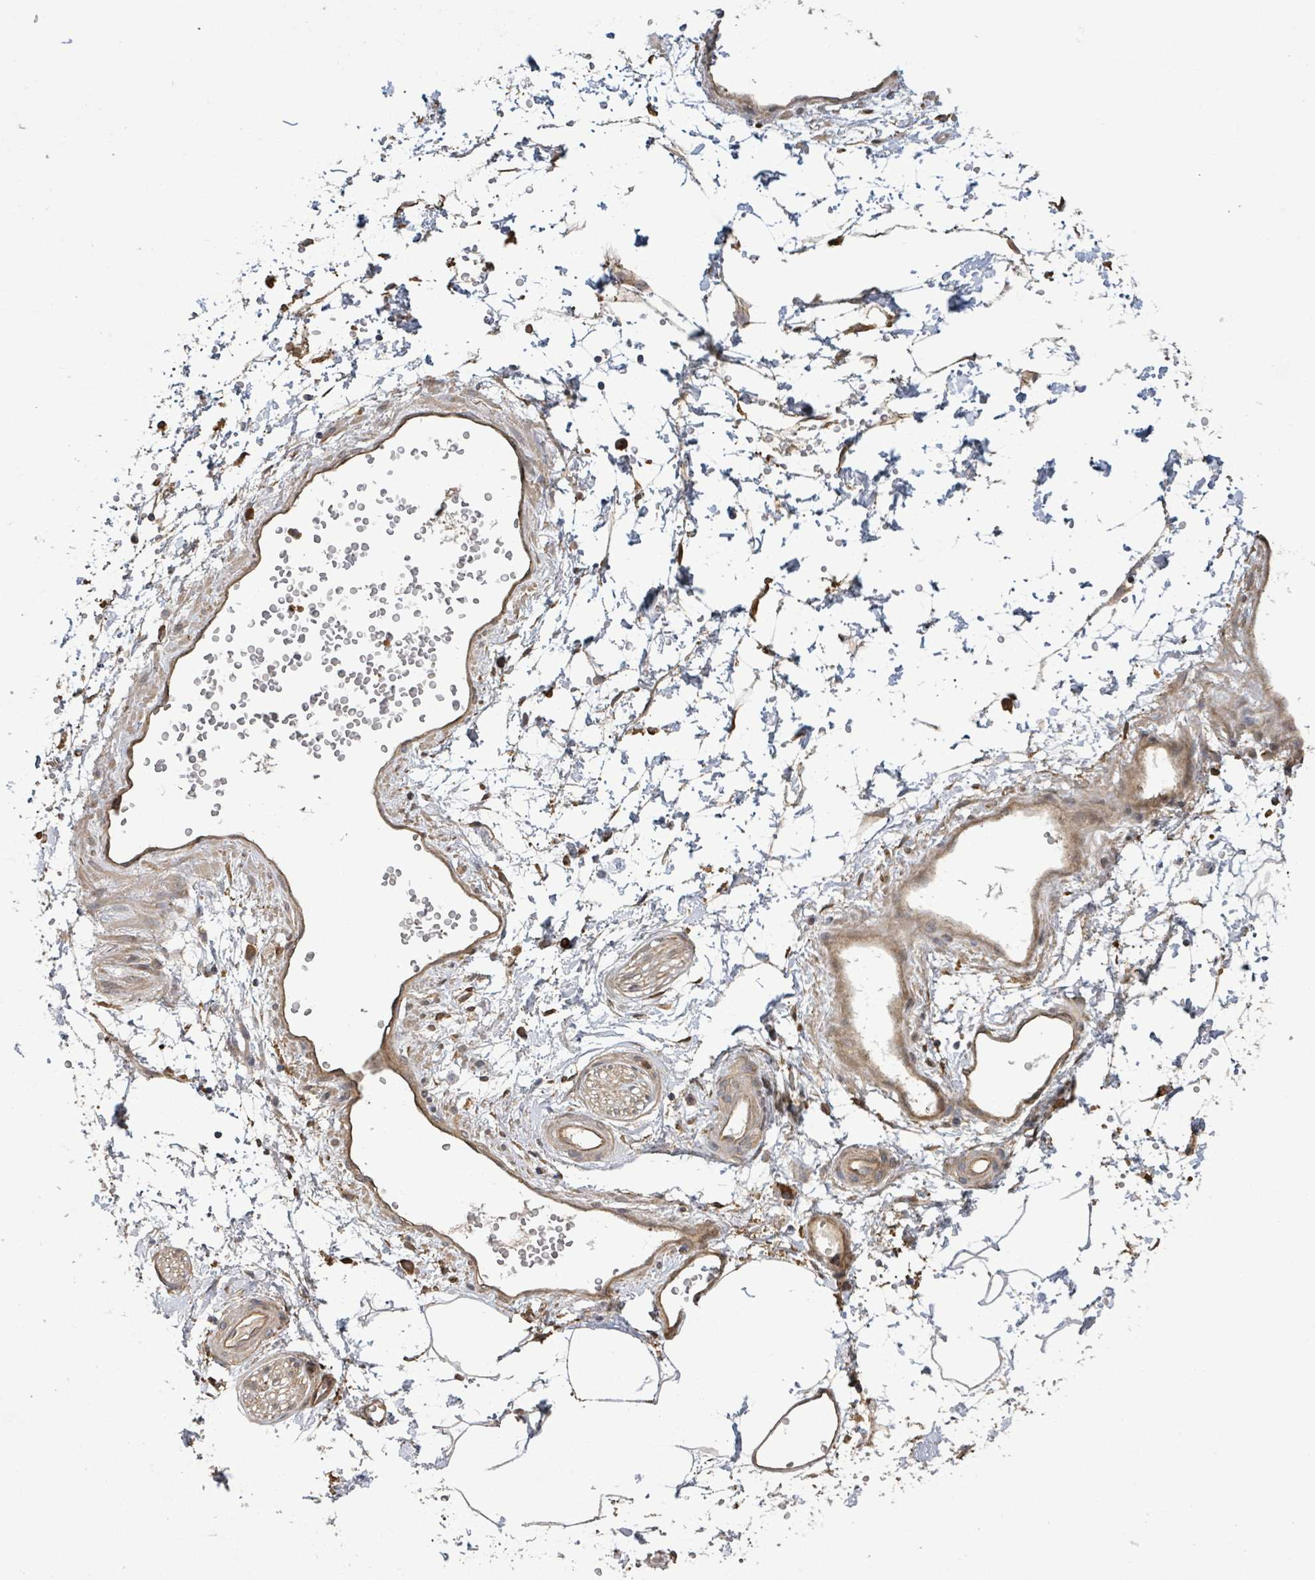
{"staining": {"intensity": "moderate", "quantity": "25%-75%", "location": "cytoplasmic/membranous"}, "tissue": "adipose tissue", "cell_type": "Adipocytes", "image_type": "normal", "snomed": [{"axis": "morphology", "description": "Normal tissue, NOS"}, {"axis": "topography", "description": "Prostate"}, {"axis": "topography", "description": "Peripheral nerve tissue"}], "caption": "Moderate cytoplasmic/membranous expression for a protein is appreciated in approximately 25%-75% of adipocytes of unremarkable adipose tissue using immunohistochemistry (IHC).", "gene": "ARPIN", "patient": {"sex": "male", "age": 55}}